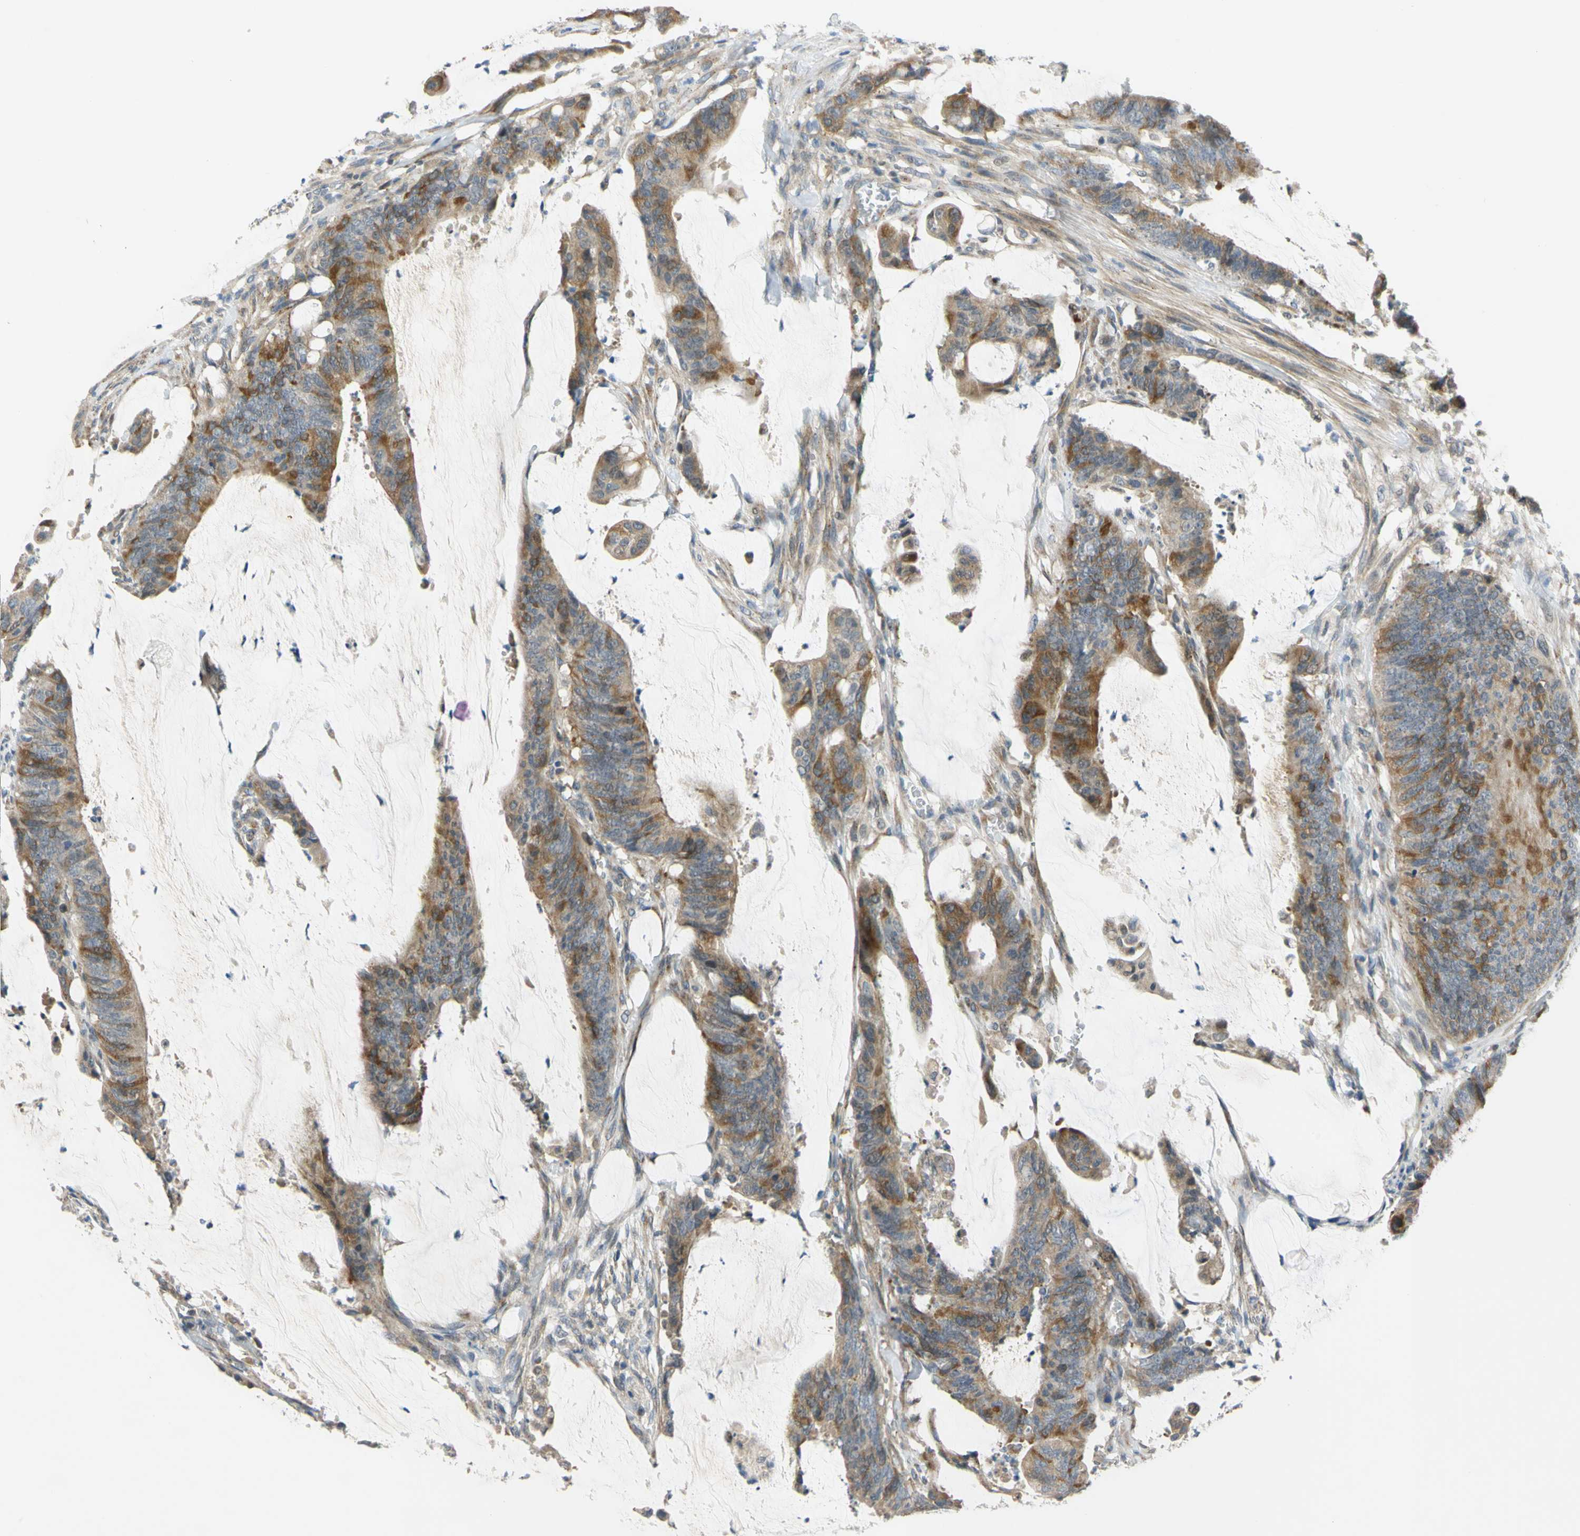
{"staining": {"intensity": "moderate", "quantity": "25%-75%", "location": "cytoplasmic/membranous"}, "tissue": "colorectal cancer", "cell_type": "Tumor cells", "image_type": "cancer", "snomed": [{"axis": "morphology", "description": "Adenocarcinoma, NOS"}, {"axis": "topography", "description": "Rectum"}], "caption": "Protein expression analysis of human colorectal cancer (adenocarcinoma) reveals moderate cytoplasmic/membranous staining in approximately 25%-75% of tumor cells.", "gene": "CCNB2", "patient": {"sex": "female", "age": 66}}